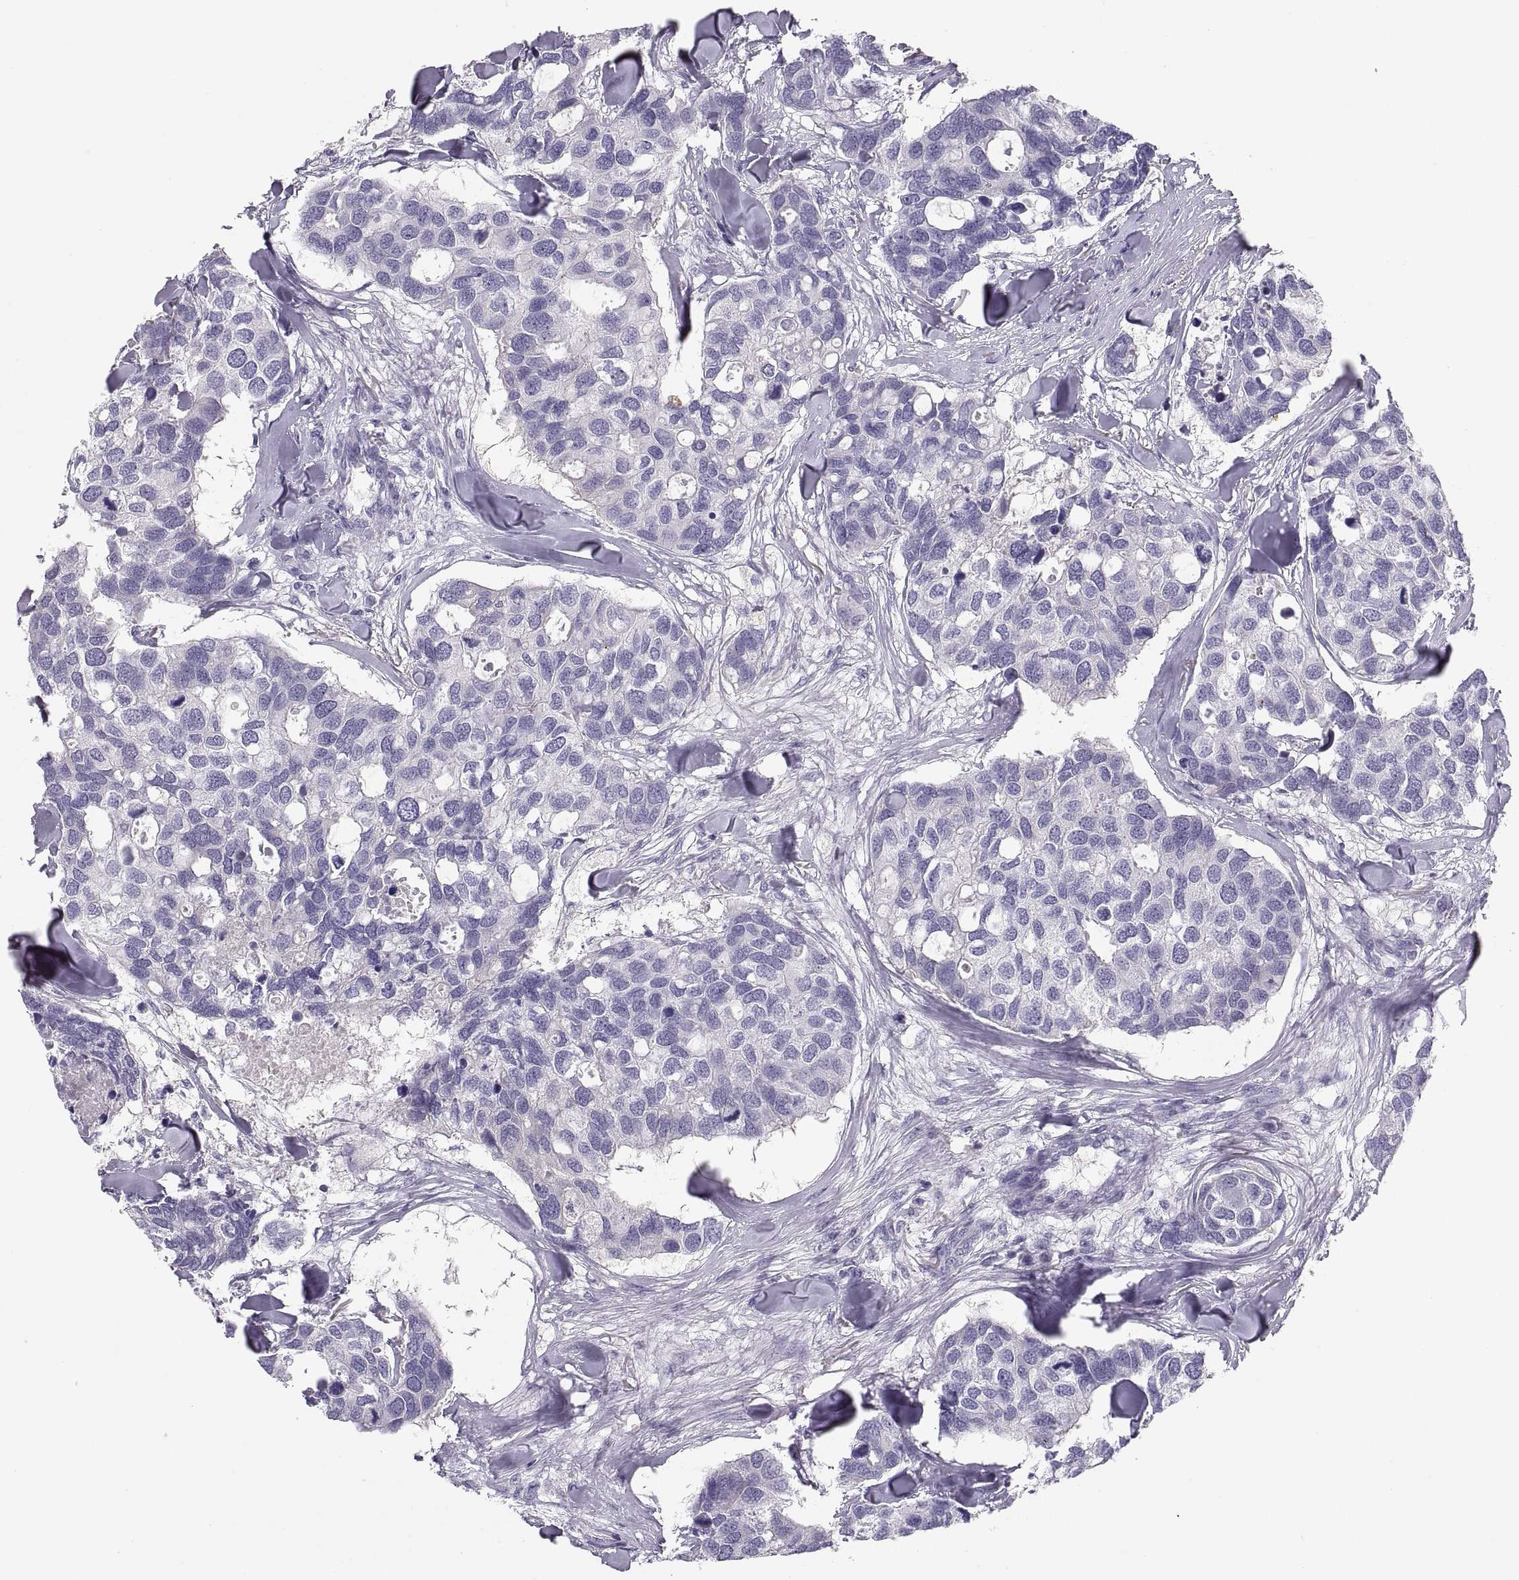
{"staining": {"intensity": "negative", "quantity": "none", "location": "none"}, "tissue": "breast cancer", "cell_type": "Tumor cells", "image_type": "cancer", "snomed": [{"axis": "morphology", "description": "Duct carcinoma"}, {"axis": "topography", "description": "Breast"}], "caption": "A histopathology image of breast infiltrating ductal carcinoma stained for a protein displays no brown staining in tumor cells.", "gene": "MAGEB2", "patient": {"sex": "female", "age": 83}}